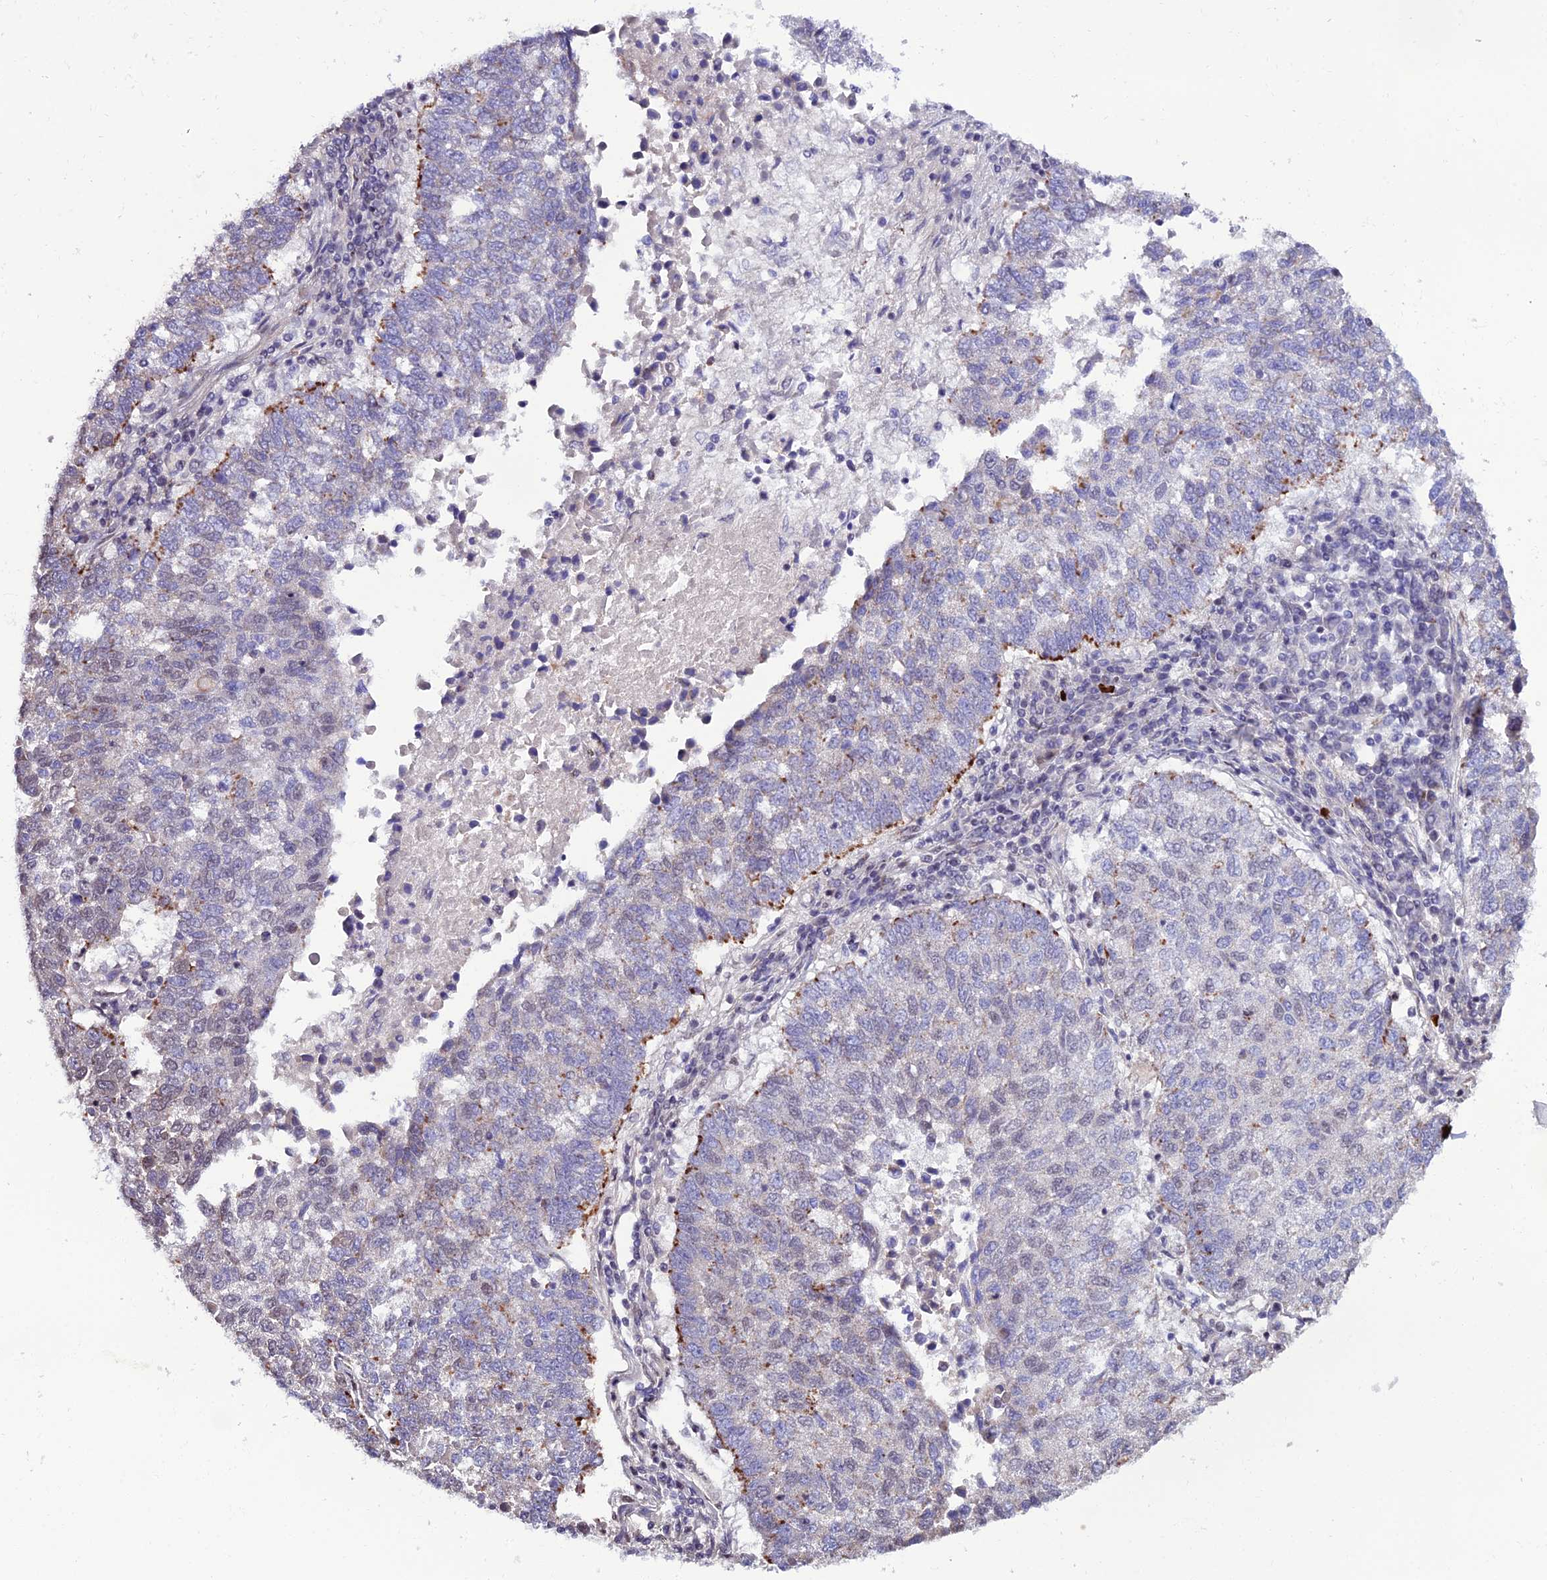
{"staining": {"intensity": "moderate", "quantity": "<25%", "location": "cytoplasmic/membranous"}, "tissue": "lung cancer", "cell_type": "Tumor cells", "image_type": "cancer", "snomed": [{"axis": "morphology", "description": "Squamous cell carcinoma, NOS"}, {"axis": "topography", "description": "Lung"}], "caption": "About <25% of tumor cells in human squamous cell carcinoma (lung) exhibit moderate cytoplasmic/membranous protein staining as visualized by brown immunohistochemical staining.", "gene": "COL6A6", "patient": {"sex": "male", "age": 73}}